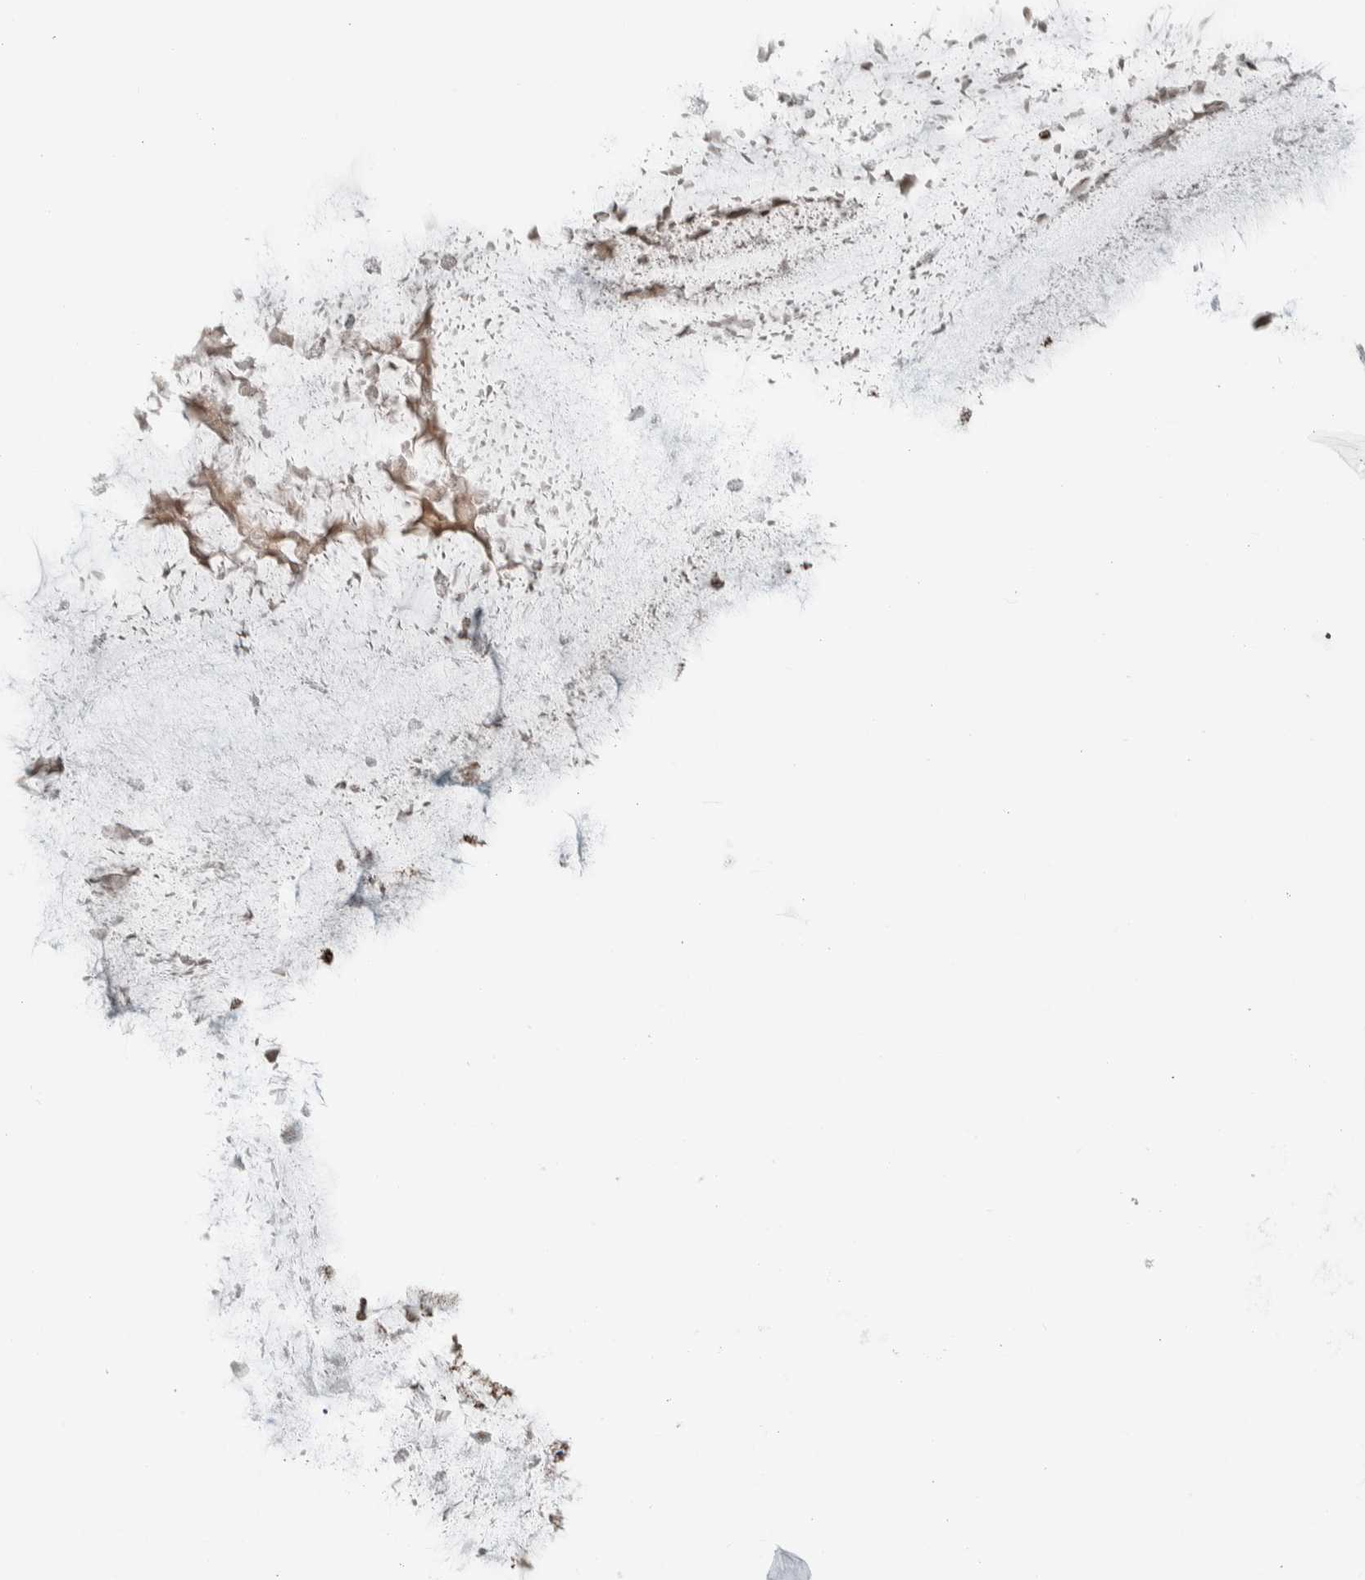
{"staining": {"intensity": "moderate", "quantity": ">75%", "location": "cytoplasmic/membranous"}, "tissue": "ovarian cancer", "cell_type": "Tumor cells", "image_type": "cancer", "snomed": [{"axis": "morphology", "description": "Cystadenocarcinoma, mucinous, NOS"}, {"axis": "topography", "description": "Ovary"}], "caption": "Tumor cells demonstrate medium levels of moderate cytoplasmic/membranous expression in about >75% of cells in ovarian cancer.", "gene": "CNTROB", "patient": {"sex": "female", "age": 57}}